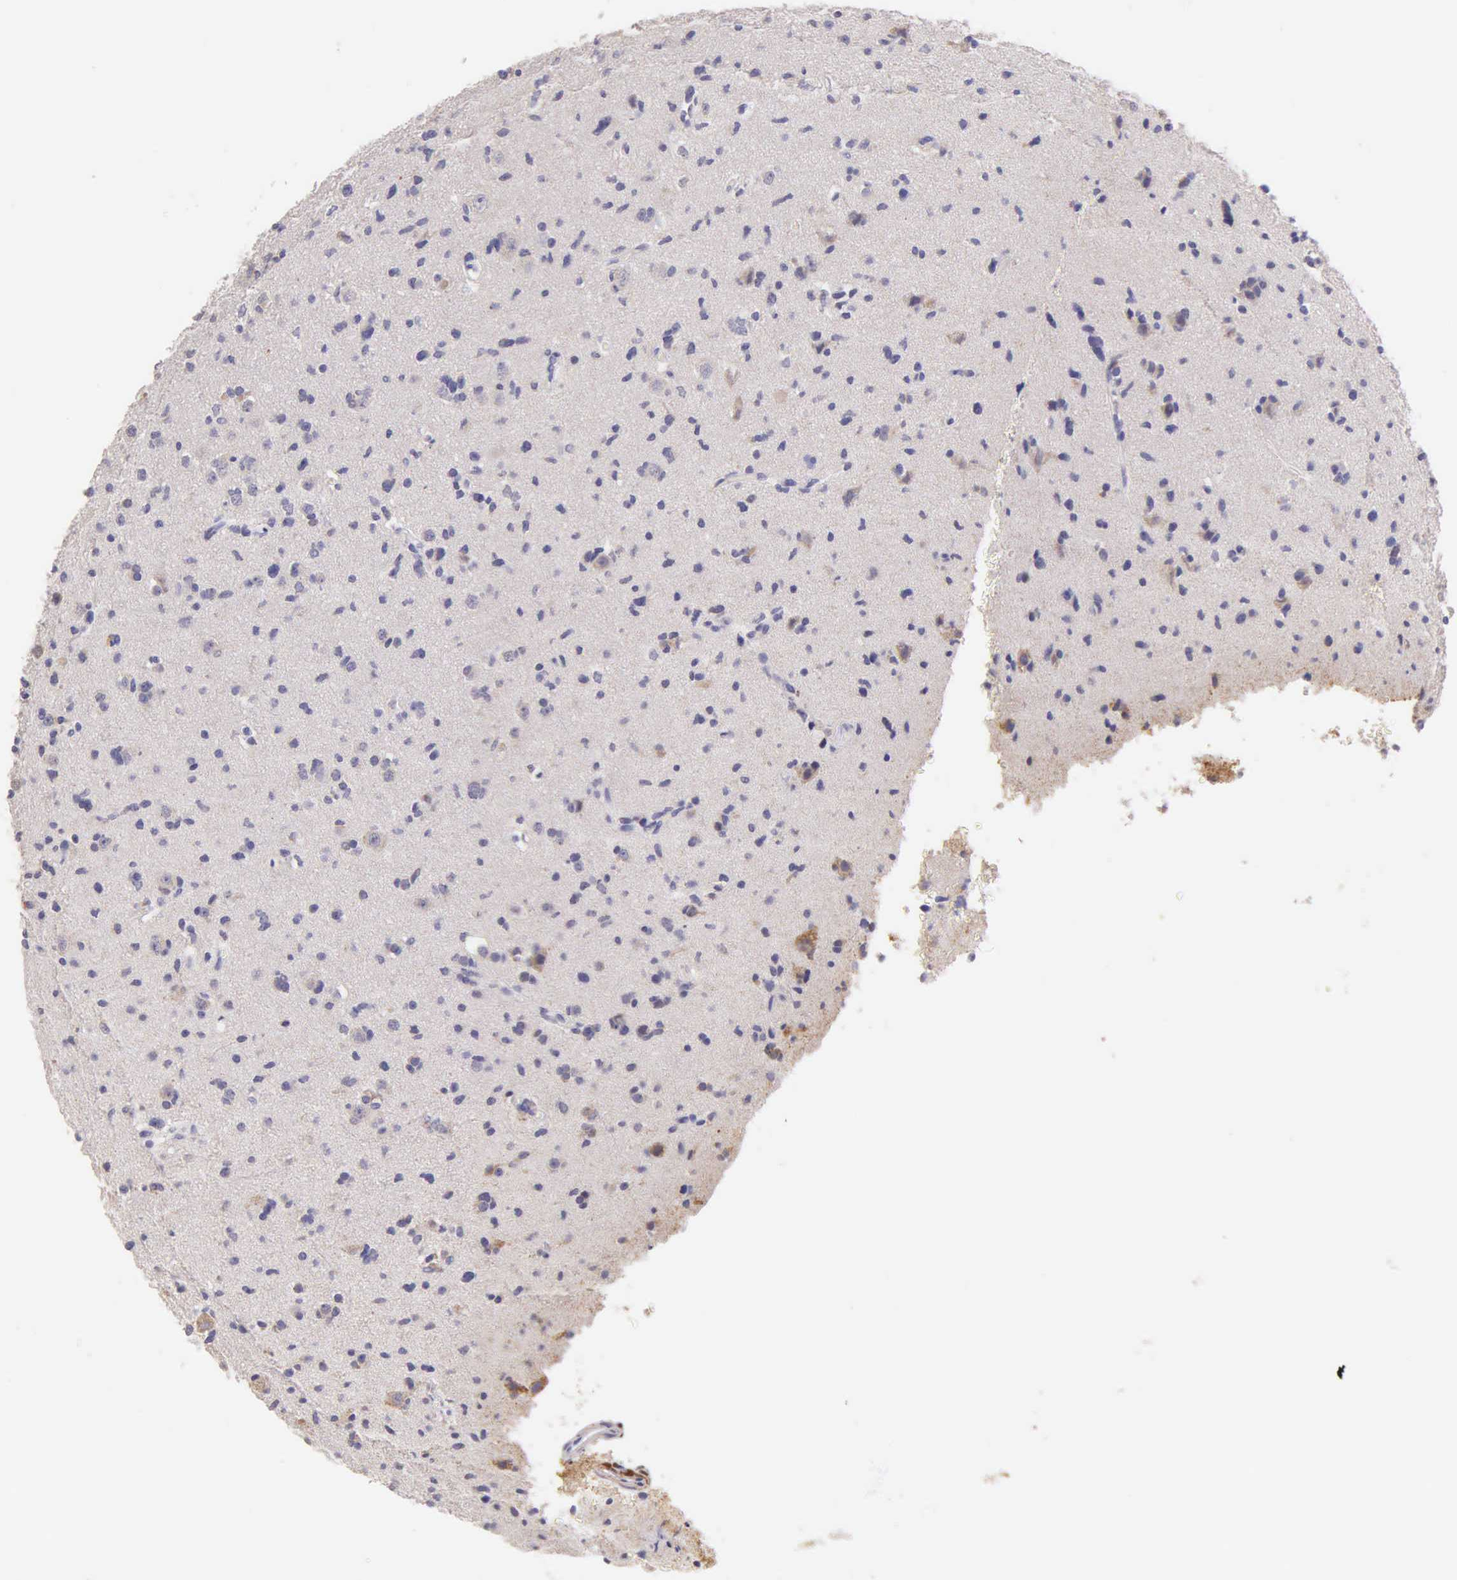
{"staining": {"intensity": "weak", "quantity": "<25%", "location": "cytoplasmic/membranous"}, "tissue": "glioma", "cell_type": "Tumor cells", "image_type": "cancer", "snomed": [{"axis": "morphology", "description": "Glioma, malignant, Low grade"}, {"axis": "topography", "description": "Brain"}], "caption": "Malignant glioma (low-grade) was stained to show a protein in brown. There is no significant positivity in tumor cells.", "gene": "ESR1", "patient": {"sex": "female", "age": 46}}